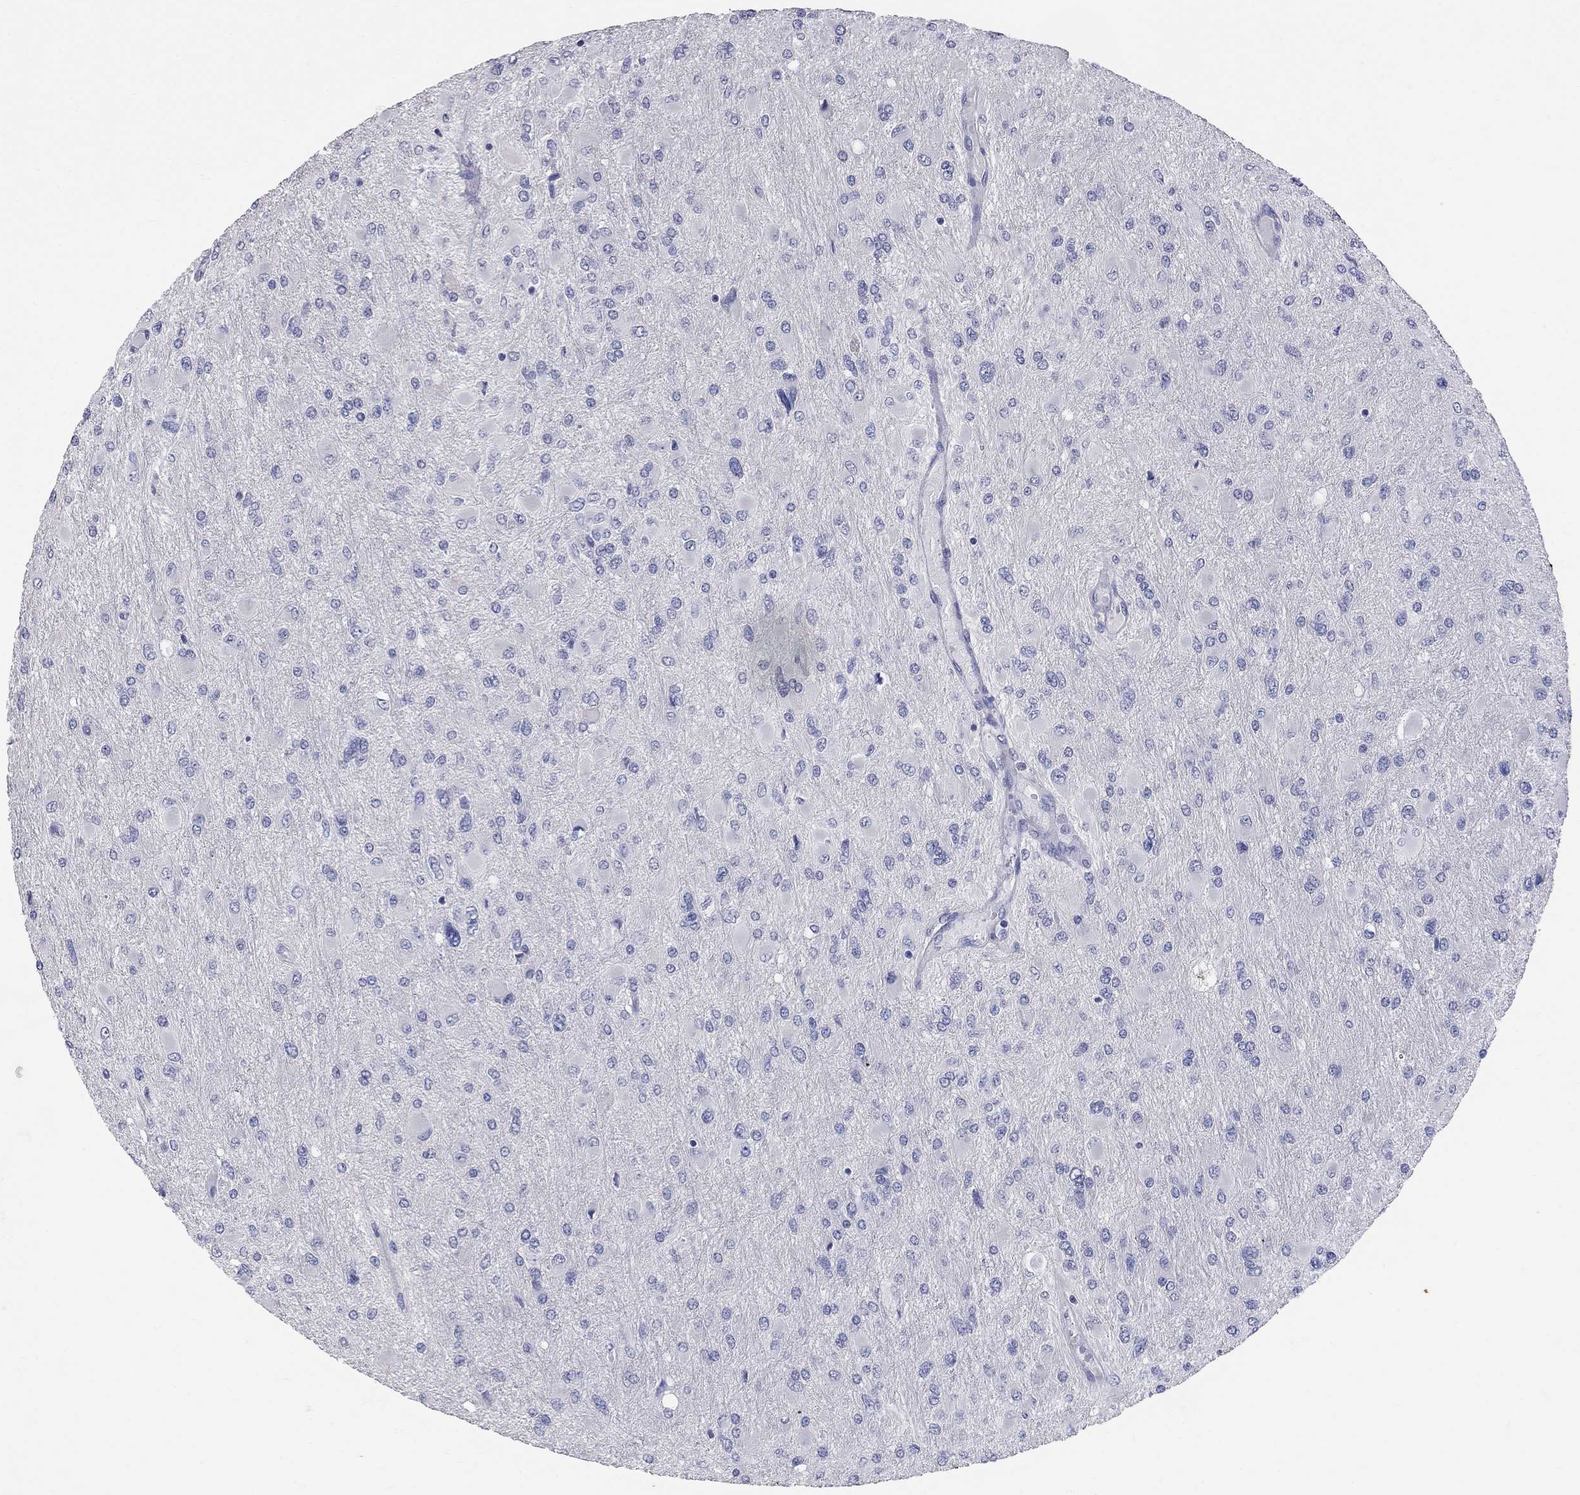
{"staining": {"intensity": "negative", "quantity": "none", "location": "none"}, "tissue": "glioma", "cell_type": "Tumor cells", "image_type": "cancer", "snomed": [{"axis": "morphology", "description": "Glioma, malignant, High grade"}, {"axis": "topography", "description": "Cerebral cortex"}], "caption": "An immunohistochemistry (IHC) histopathology image of glioma is shown. There is no staining in tumor cells of glioma.", "gene": "FAM221B", "patient": {"sex": "female", "age": 36}}